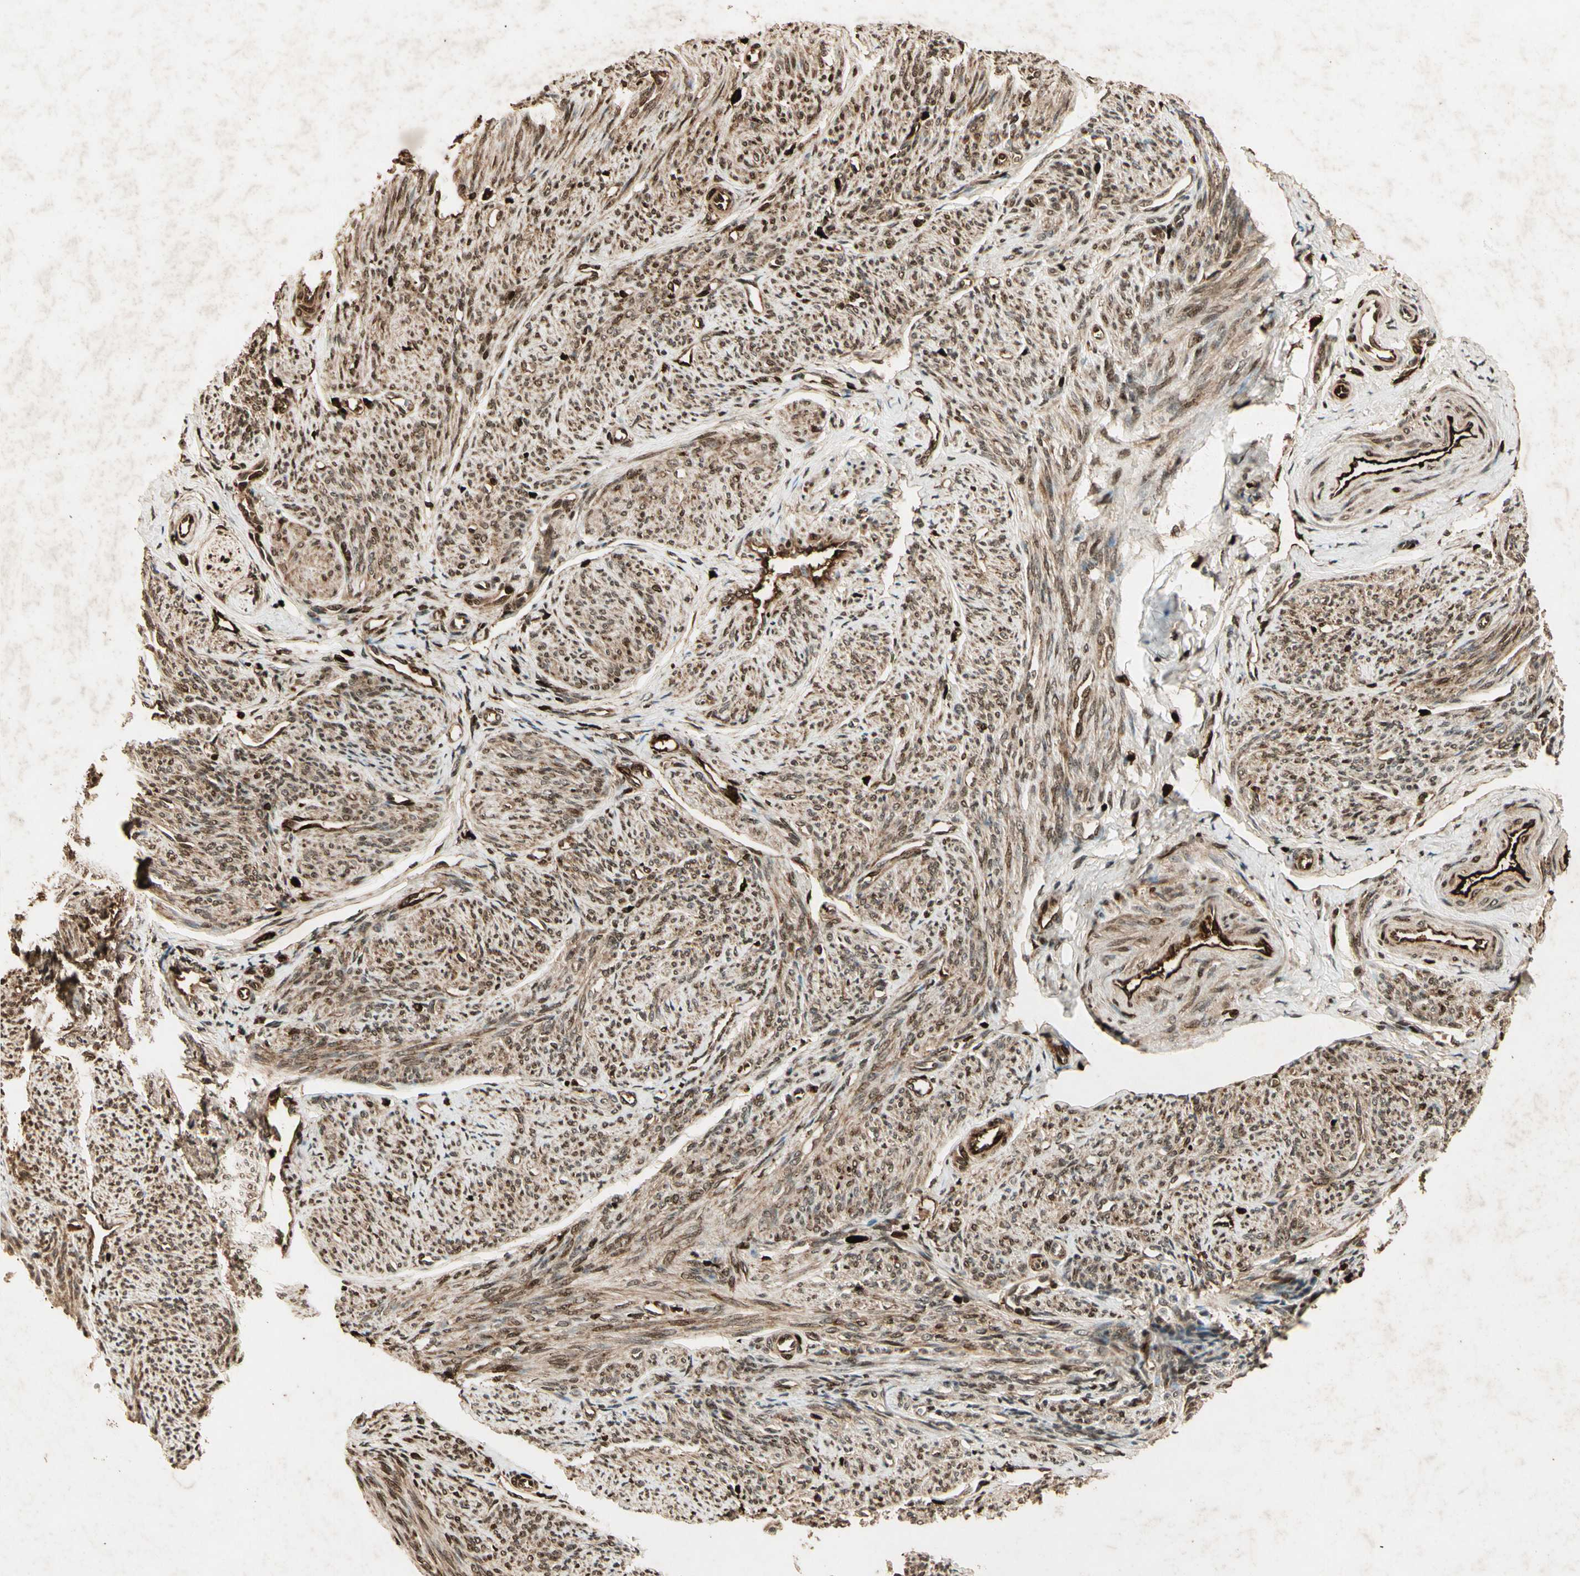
{"staining": {"intensity": "strong", "quantity": ">75%", "location": "cytoplasmic/membranous,nuclear"}, "tissue": "smooth muscle", "cell_type": "Smooth muscle cells", "image_type": "normal", "snomed": [{"axis": "morphology", "description": "Normal tissue, NOS"}, {"axis": "topography", "description": "Smooth muscle"}], "caption": "Unremarkable smooth muscle exhibits strong cytoplasmic/membranous,nuclear positivity in approximately >75% of smooth muscle cells, visualized by immunohistochemistry.", "gene": "RFFL", "patient": {"sex": "female", "age": 65}}